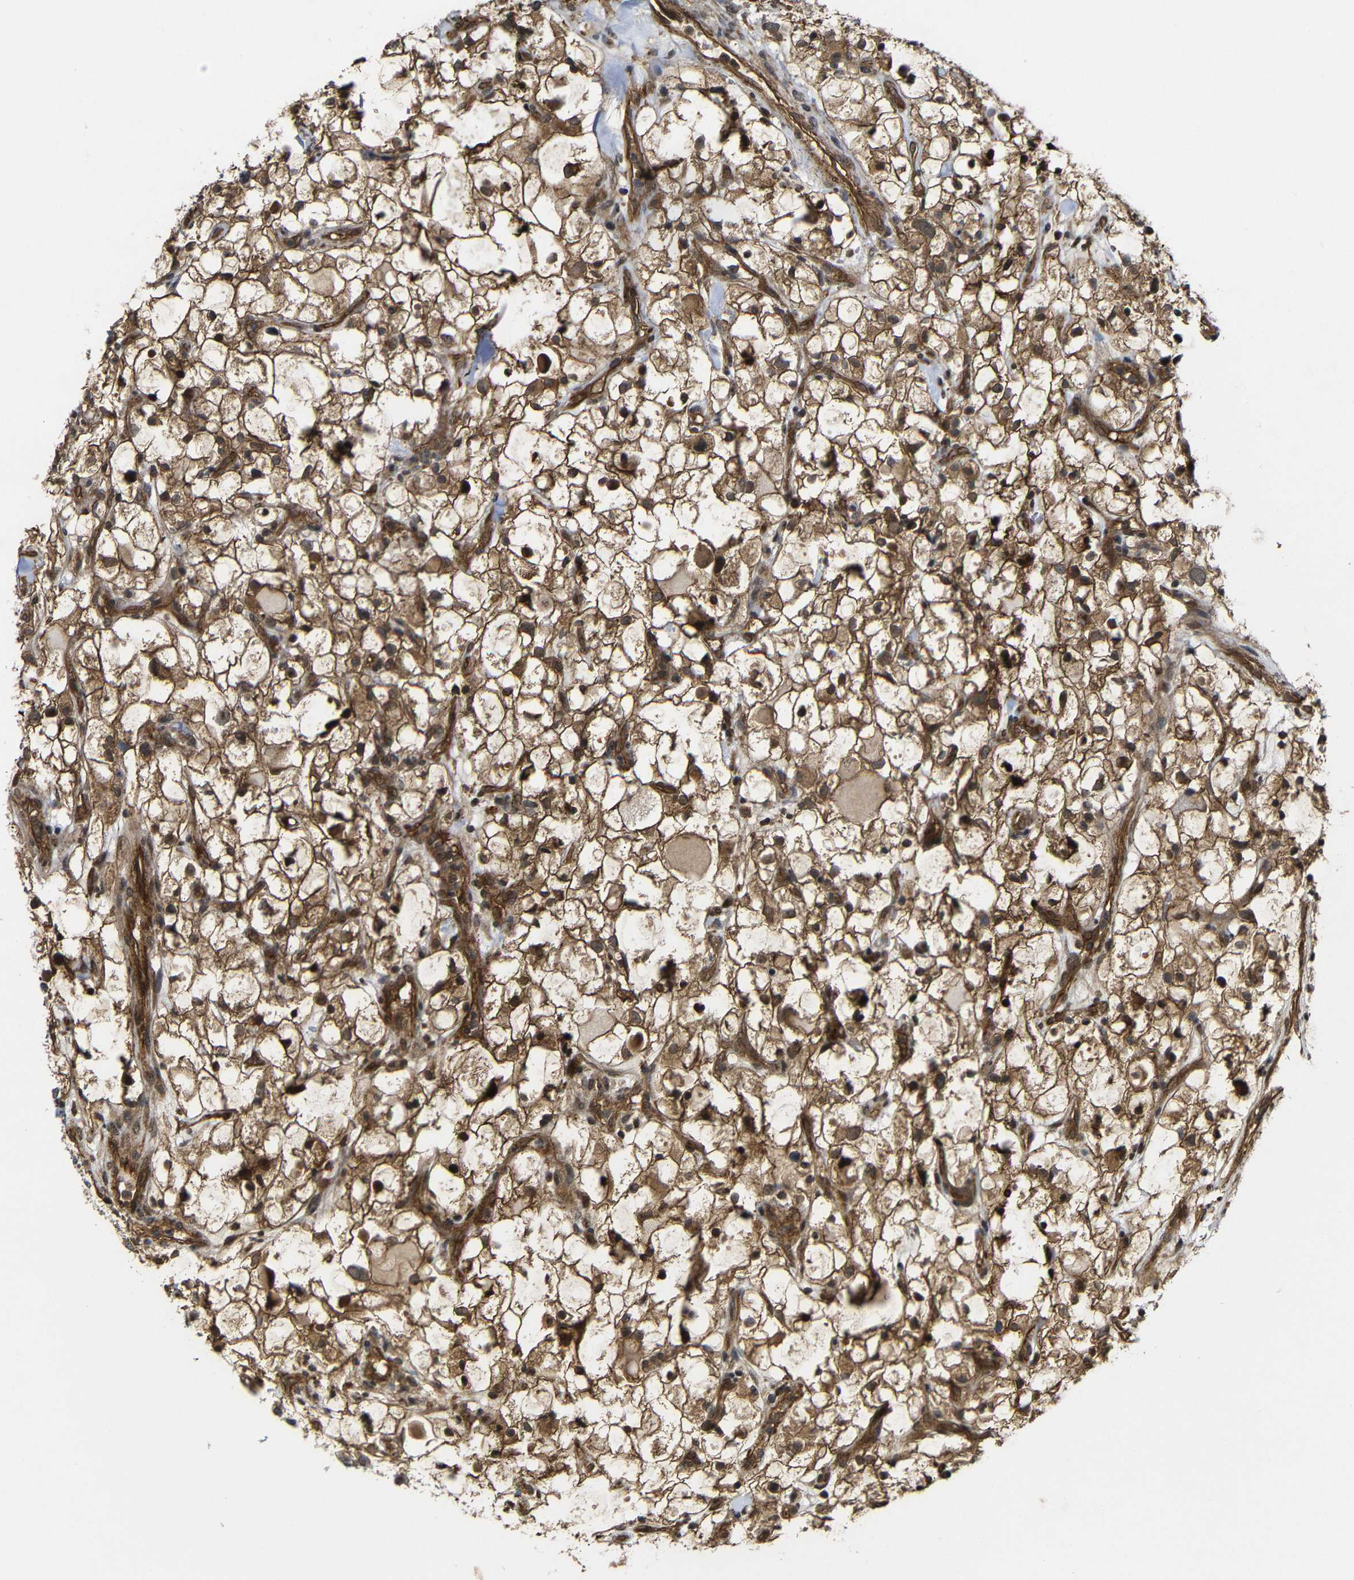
{"staining": {"intensity": "strong", "quantity": ">75%", "location": "cytoplasmic/membranous,nuclear"}, "tissue": "renal cancer", "cell_type": "Tumor cells", "image_type": "cancer", "snomed": [{"axis": "morphology", "description": "Adenocarcinoma, NOS"}, {"axis": "topography", "description": "Kidney"}], "caption": "Immunohistochemistry (IHC) staining of renal cancer, which demonstrates high levels of strong cytoplasmic/membranous and nuclear staining in about >75% of tumor cells indicating strong cytoplasmic/membranous and nuclear protein expression. The staining was performed using DAB (brown) for protein detection and nuclei were counterstained in hematoxylin (blue).", "gene": "NANOS1", "patient": {"sex": "female", "age": 60}}